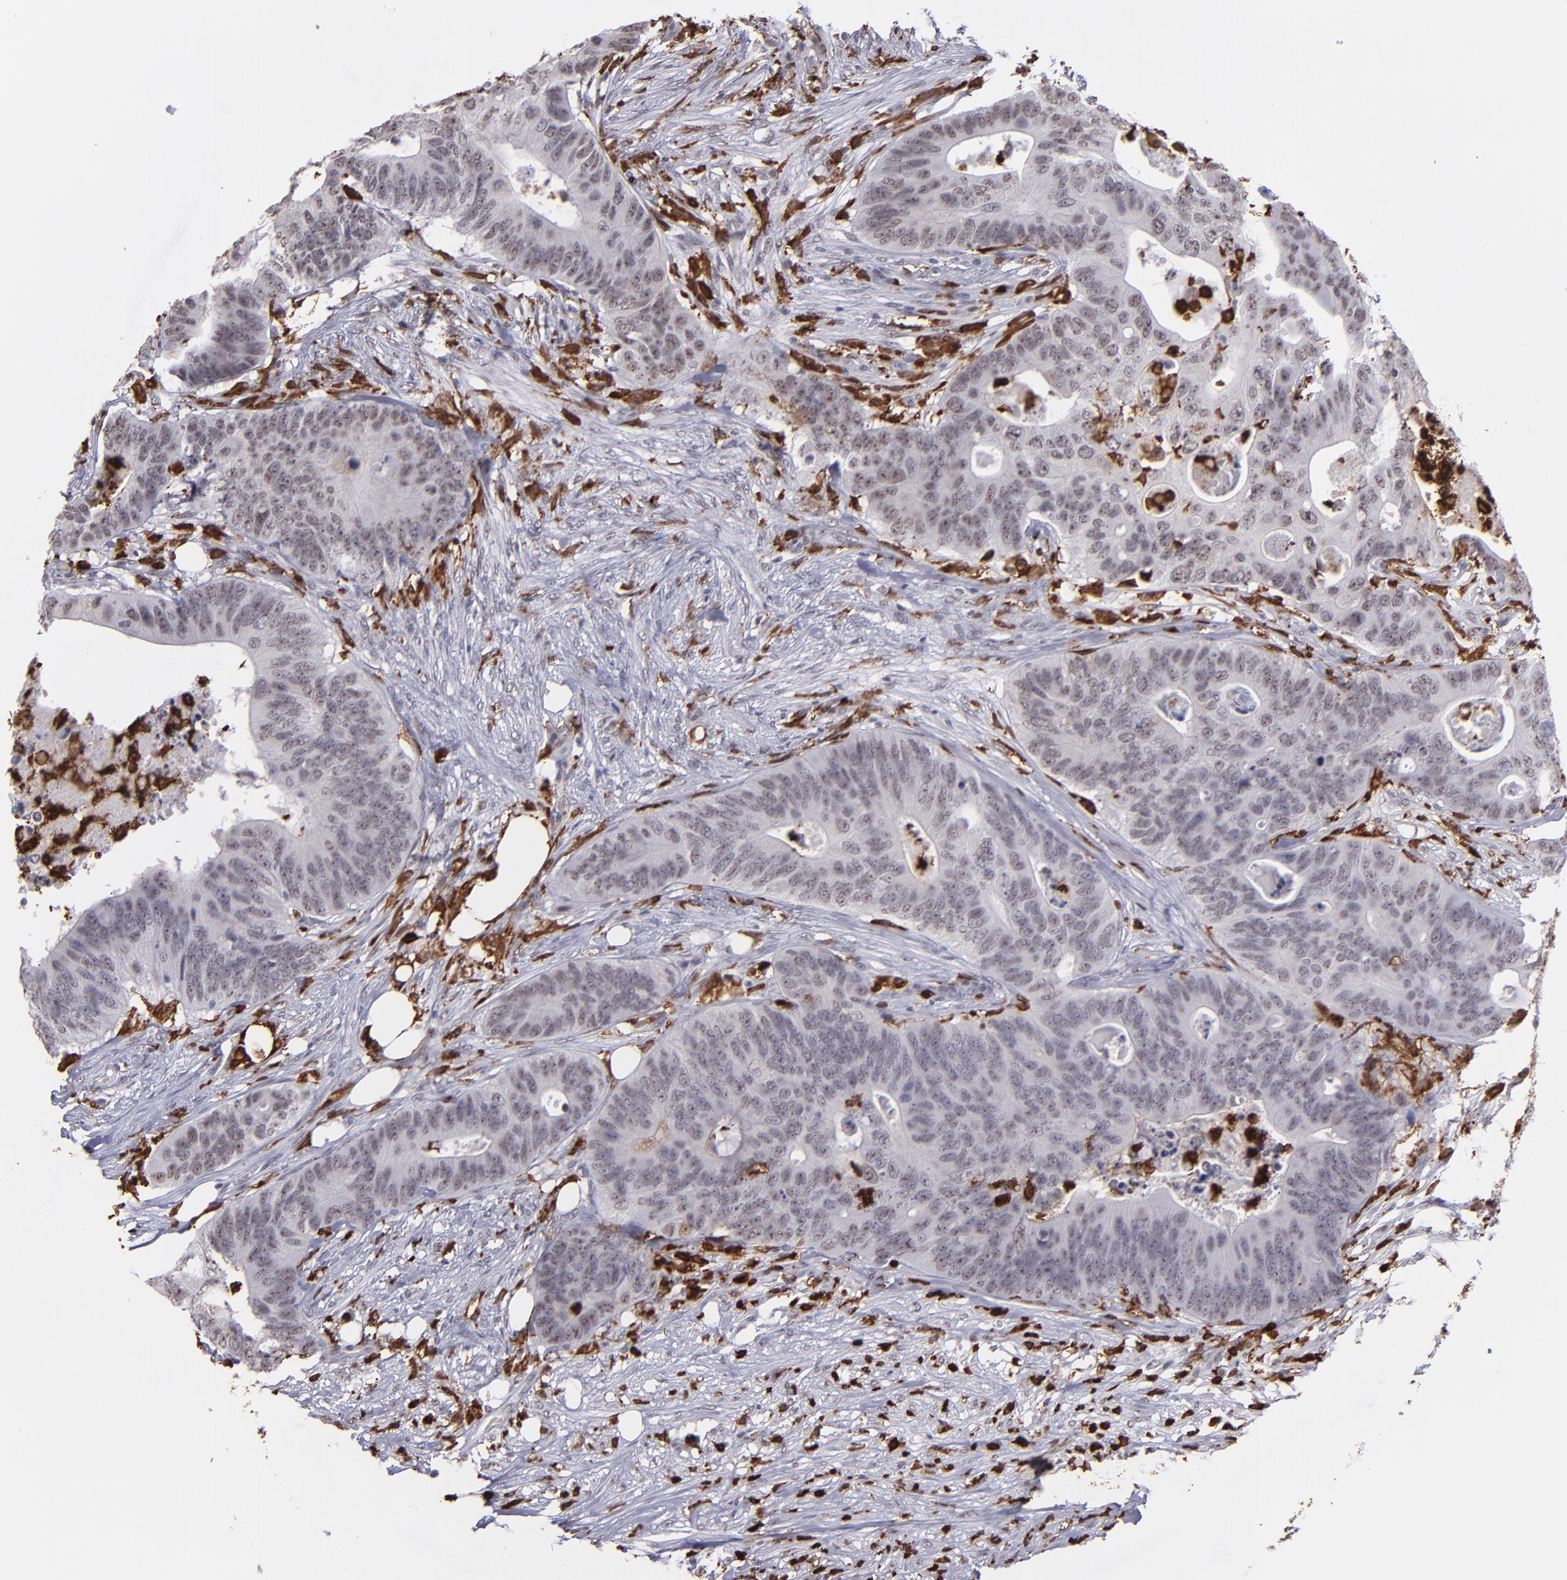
{"staining": {"intensity": "negative", "quantity": "none", "location": "none"}, "tissue": "colorectal cancer", "cell_type": "Tumor cells", "image_type": "cancer", "snomed": [{"axis": "morphology", "description": "Adenocarcinoma, NOS"}, {"axis": "topography", "description": "Colon"}], "caption": "Immunohistochemical staining of colorectal cancer shows no significant expression in tumor cells.", "gene": "NCF2", "patient": {"sex": "male", "age": 71}}